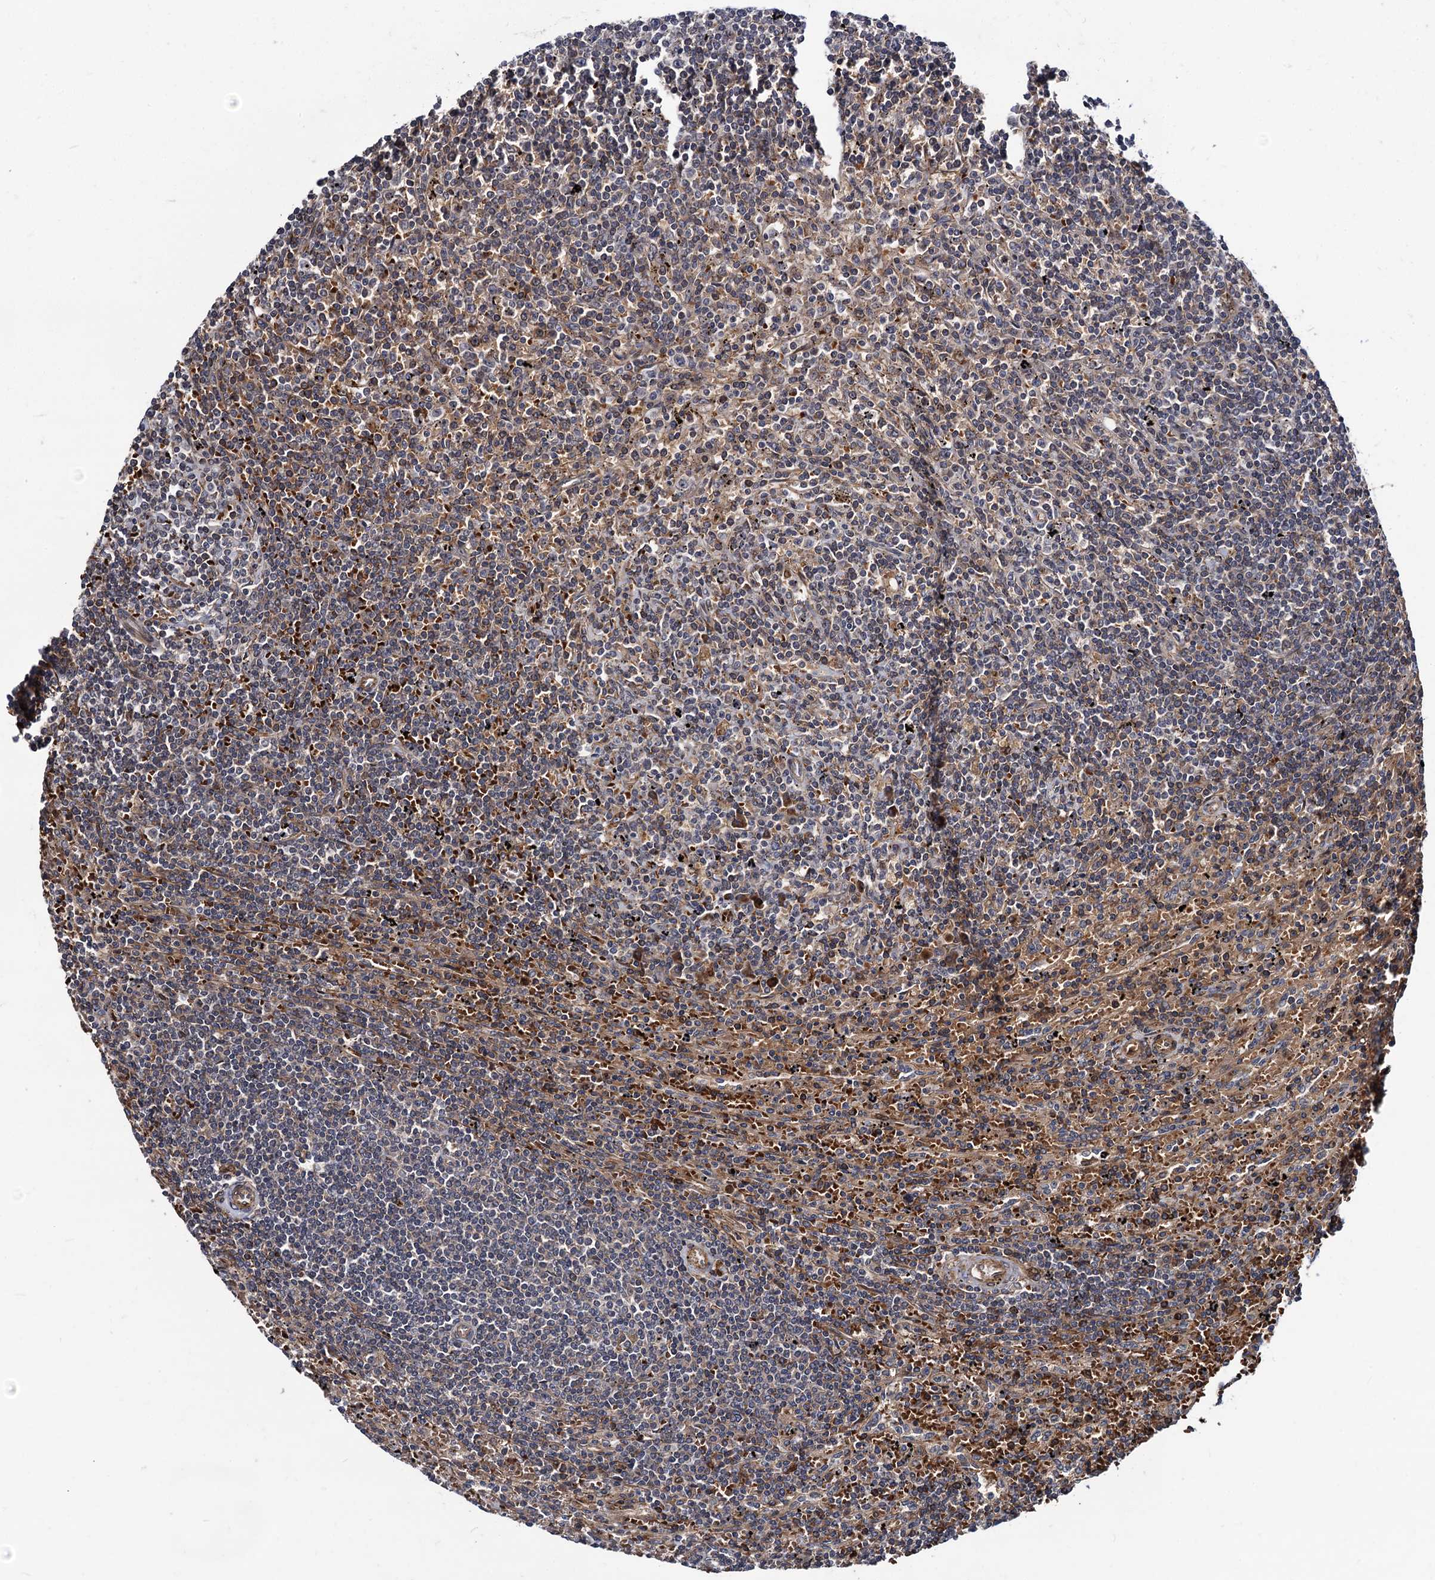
{"staining": {"intensity": "moderate", "quantity": "<25%", "location": "cytoplasmic/membranous"}, "tissue": "lymphoma", "cell_type": "Tumor cells", "image_type": "cancer", "snomed": [{"axis": "morphology", "description": "Malignant lymphoma, non-Hodgkin's type, Low grade"}, {"axis": "topography", "description": "Spleen"}], "caption": "Tumor cells display moderate cytoplasmic/membranous expression in approximately <25% of cells in low-grade malignant lymphoma, non-Hodgkin's type.", "gene": "KXD1", "patient": {"sex": "male", "age": 76}}